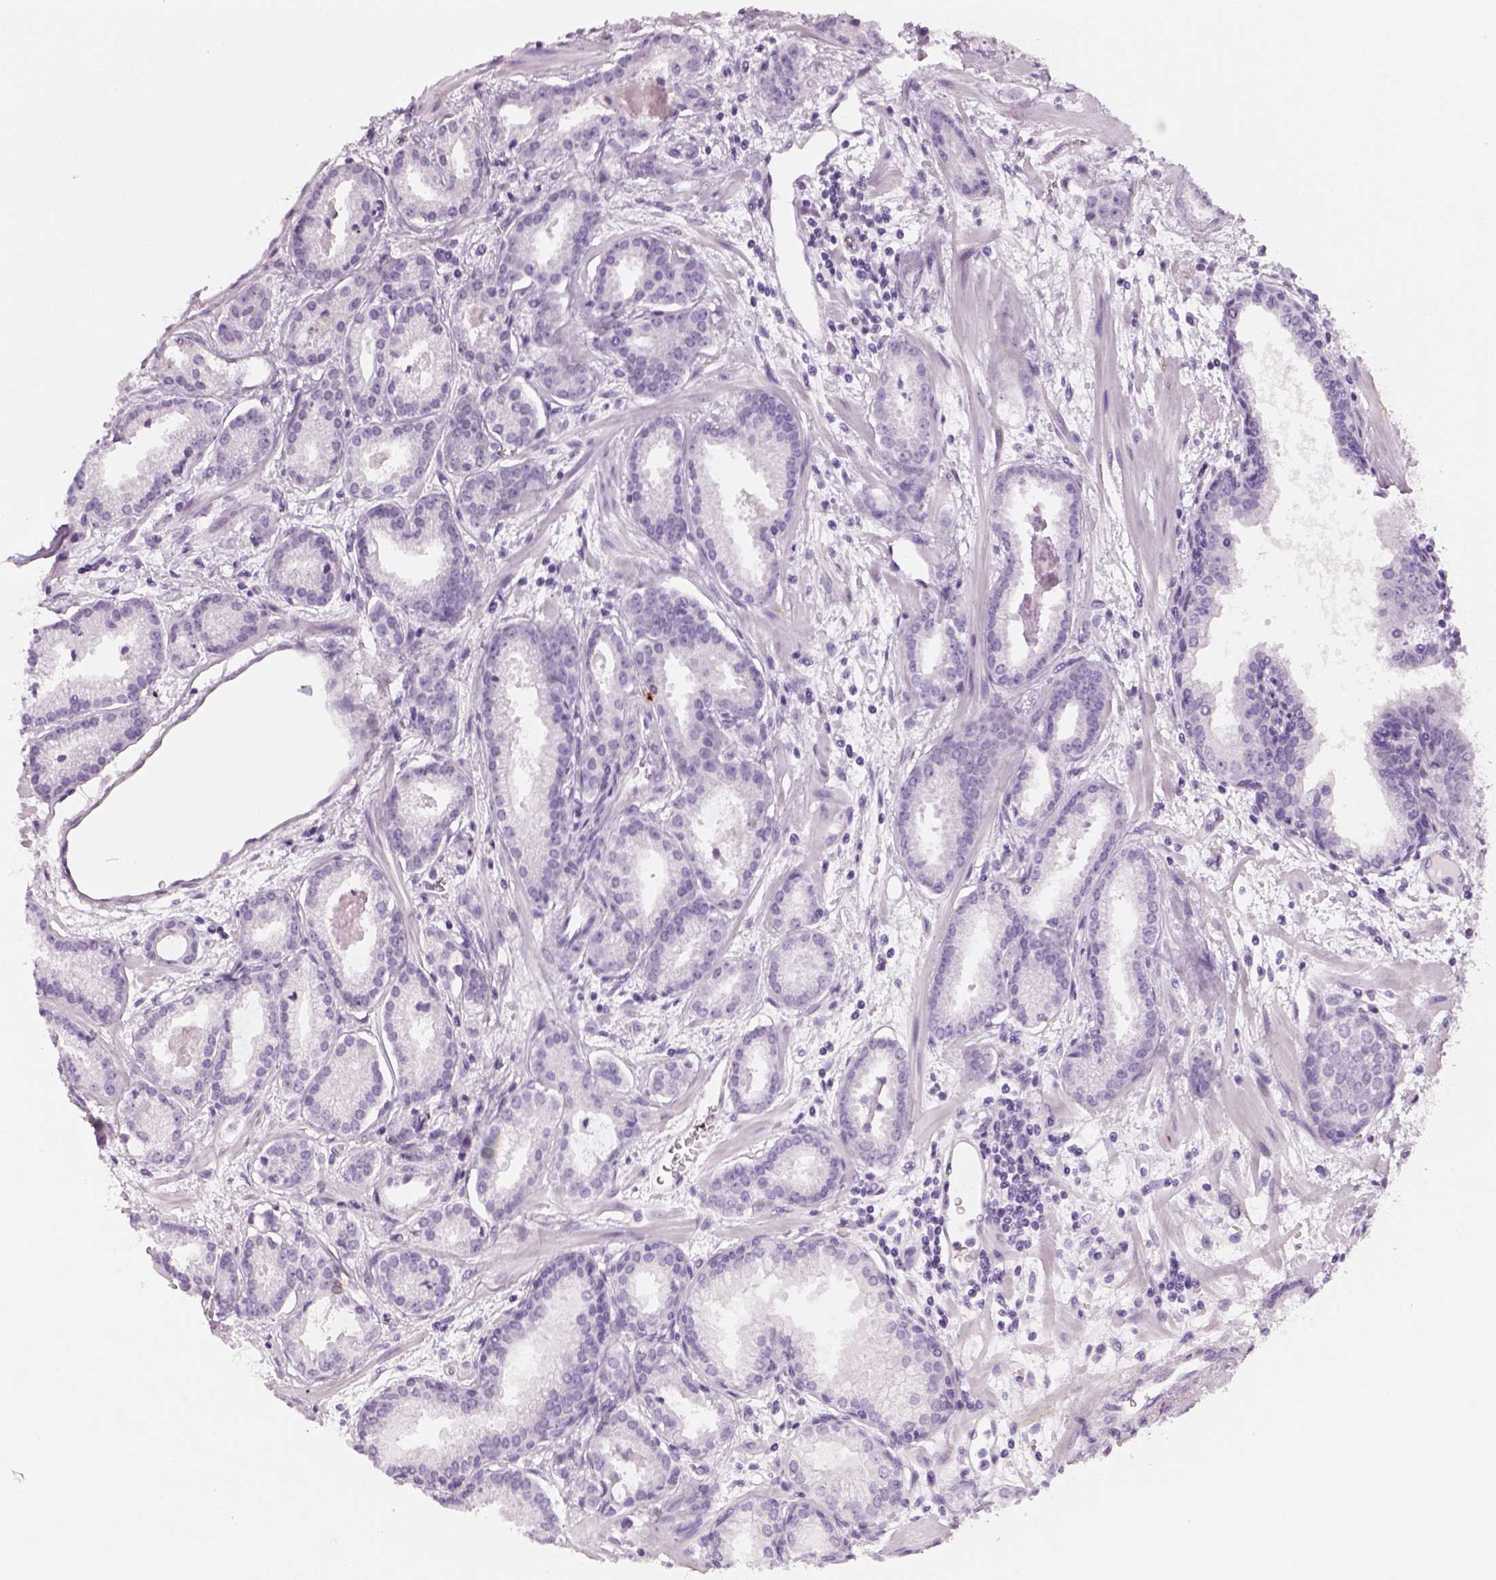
{"staining": {"intensity": "negative", "quantity": "none", "location": "none"}, "tissue": "prostate cancer", "cell_type": "Tumor cells", "image_type": "cancer", "snomed": [{"axis": "morphology", "description": "Adenocarcinoma, Low grade"}, {"axis": "topography", "description": "Prostate"}], "caption": "Human adenocarcinoma (low-grade) (prostate) stained for a protein using IHC shows no staining in tumor cells.", "gene": "TH", "patient": {"sex": "male", "age": 68}}